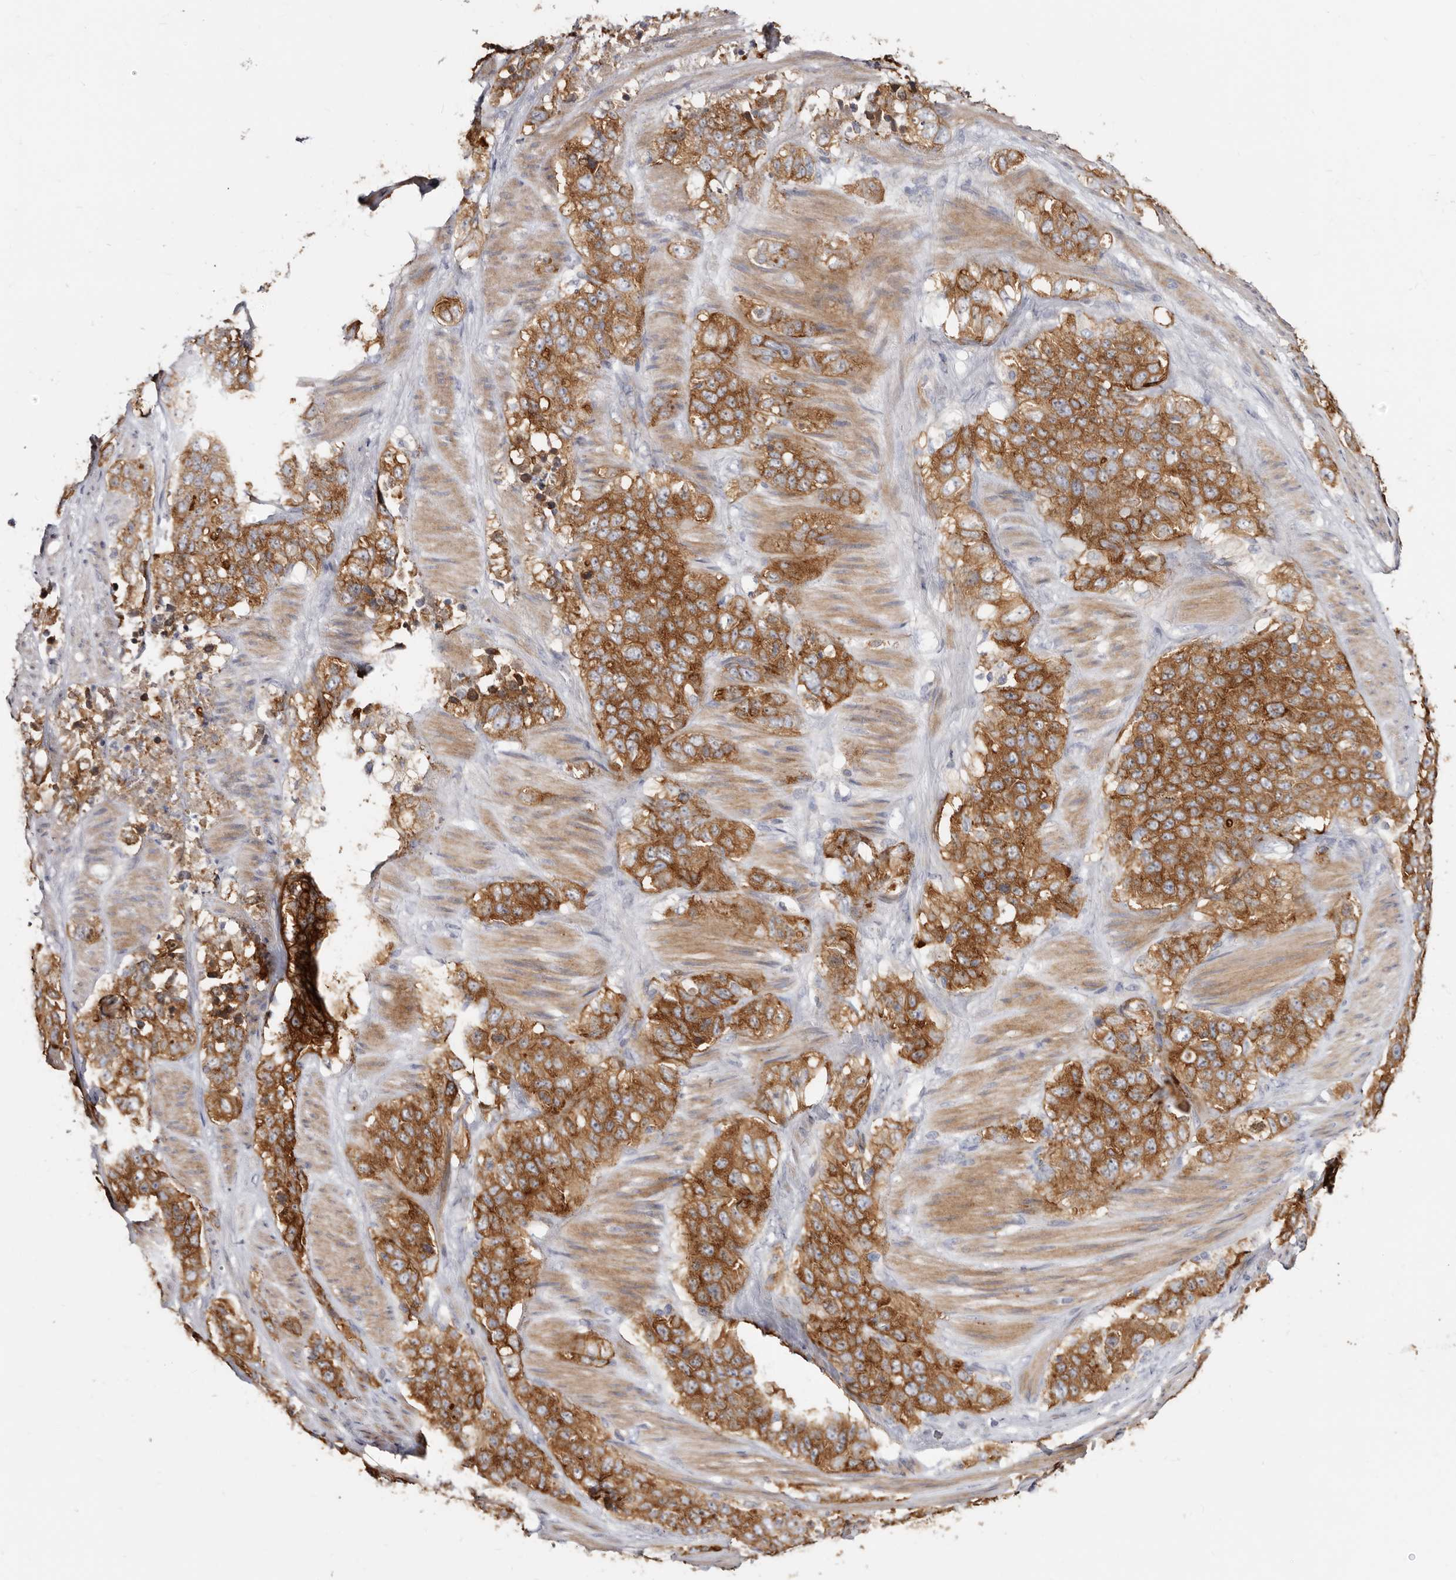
{"staining": {"intensity": "strong", "quantity": ">75%", "location": "cytoplasmic/membranous"}, "tissue": "stomach cancer", "cell_type": "Tumor cells", "image_type": "cancer", "snomed": [{"axis": "morphology", "description": "Adenocarcinoma, NOS"}, {"axis": "topography", "description": "Stomach"}], "caption": "Stomach cancer stained with a protein marker exhibits strong staining in tumor cells.", "gene": "BAIAP2L1", "patient": {"sex": "male", "age": 48}}